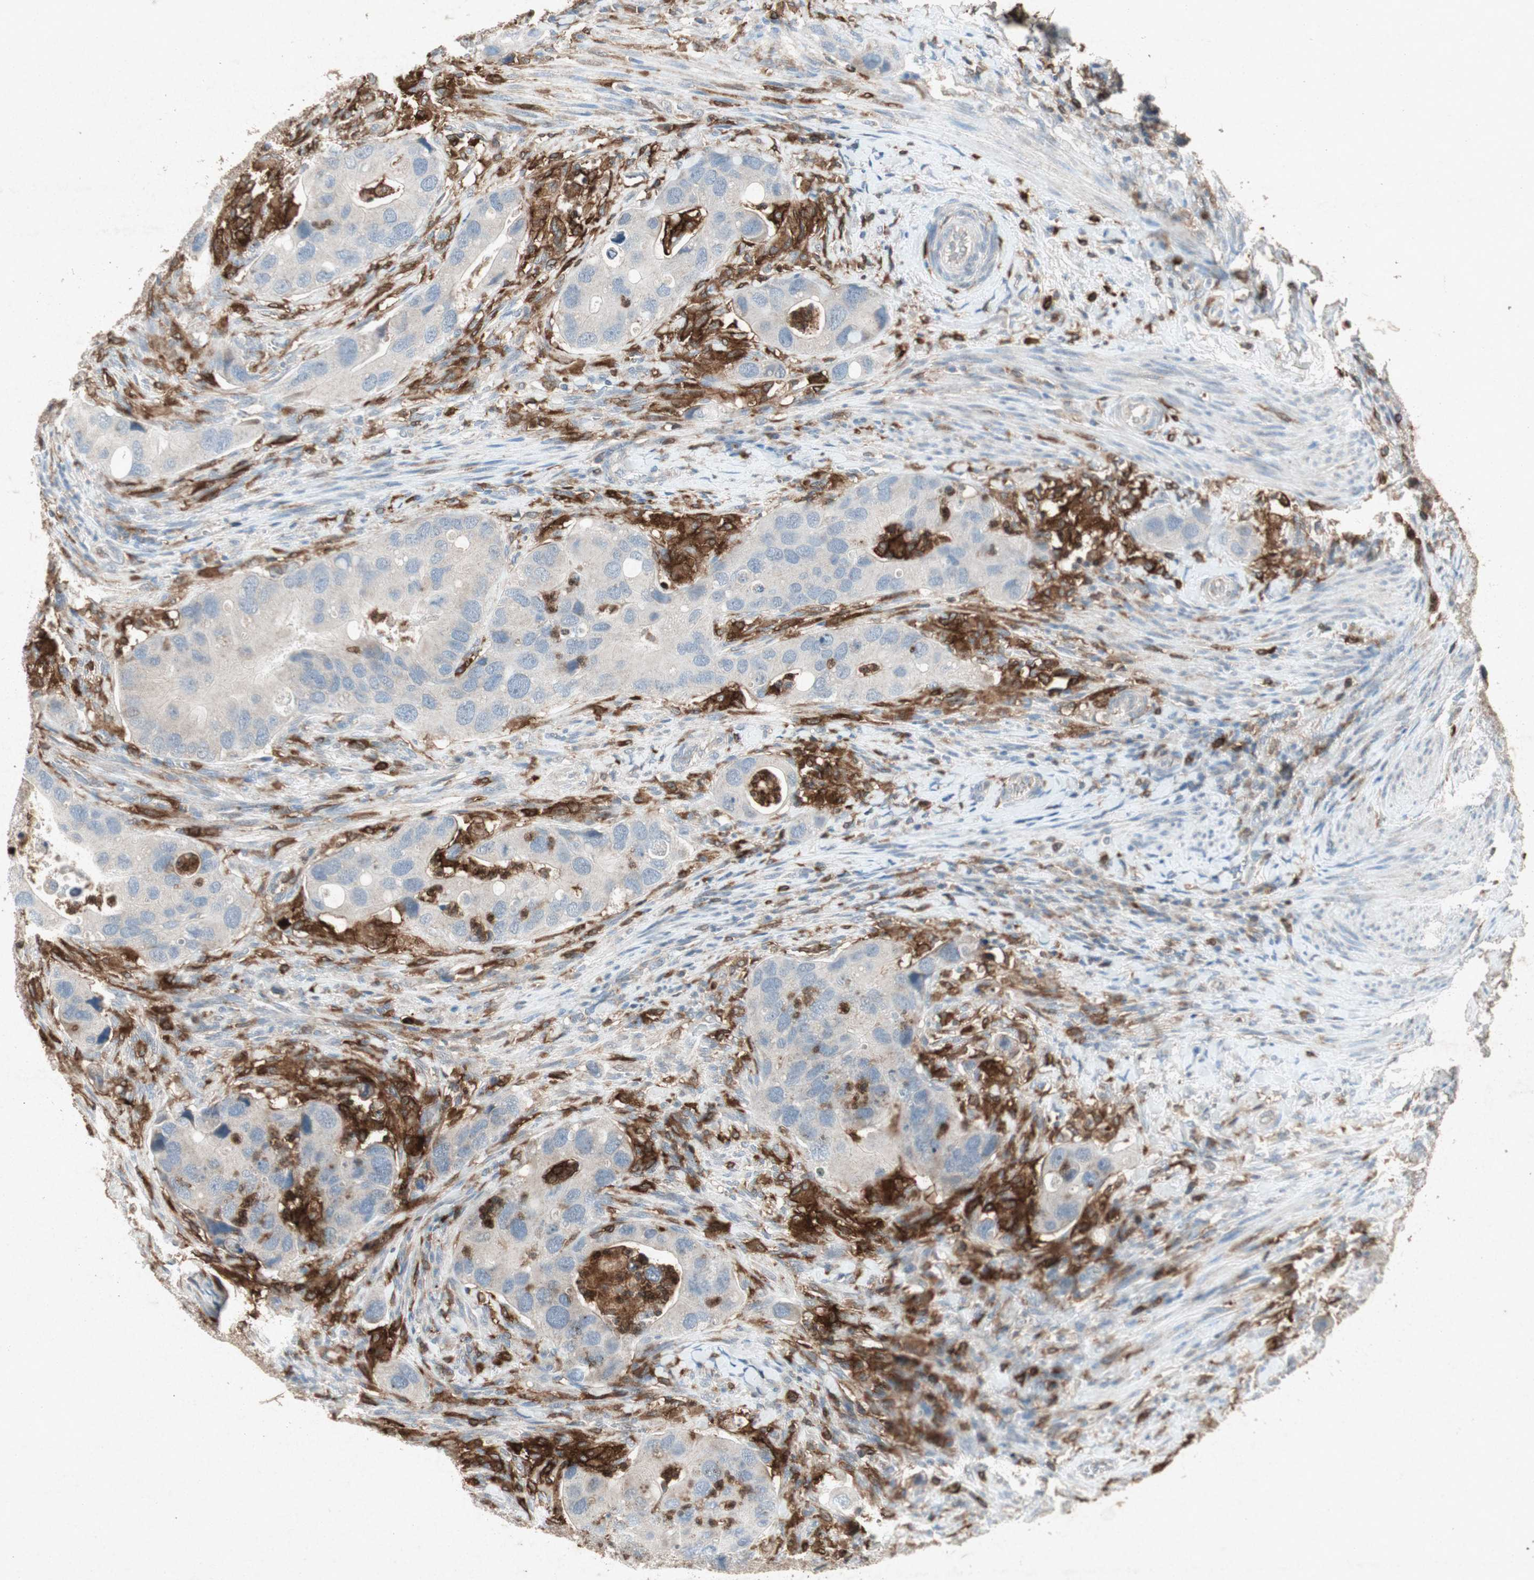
{"staining": {"intensity": "weak", "quantity": "25%-75%", "location": "cytoplasmic/membranous"}, "tissue": "colorectal cancer", "cell_type": "Tumor cells", "image_type": "cancer", "snomed": [{"axis": "morphology", "description": "Adenocarcinoma, NOS"}, {"axis": "topography", "description": "Rectum"}], "caption": "This is a photomicrograph of immunohistochemistry (IHC) staining of colorectal cancer (adenocarcinoma), which shows weak positivity in the cytoplasmic/membranous of tumor cells.", "gene": "TYROBP", "patient": {"sex": "female", "age": 57}}